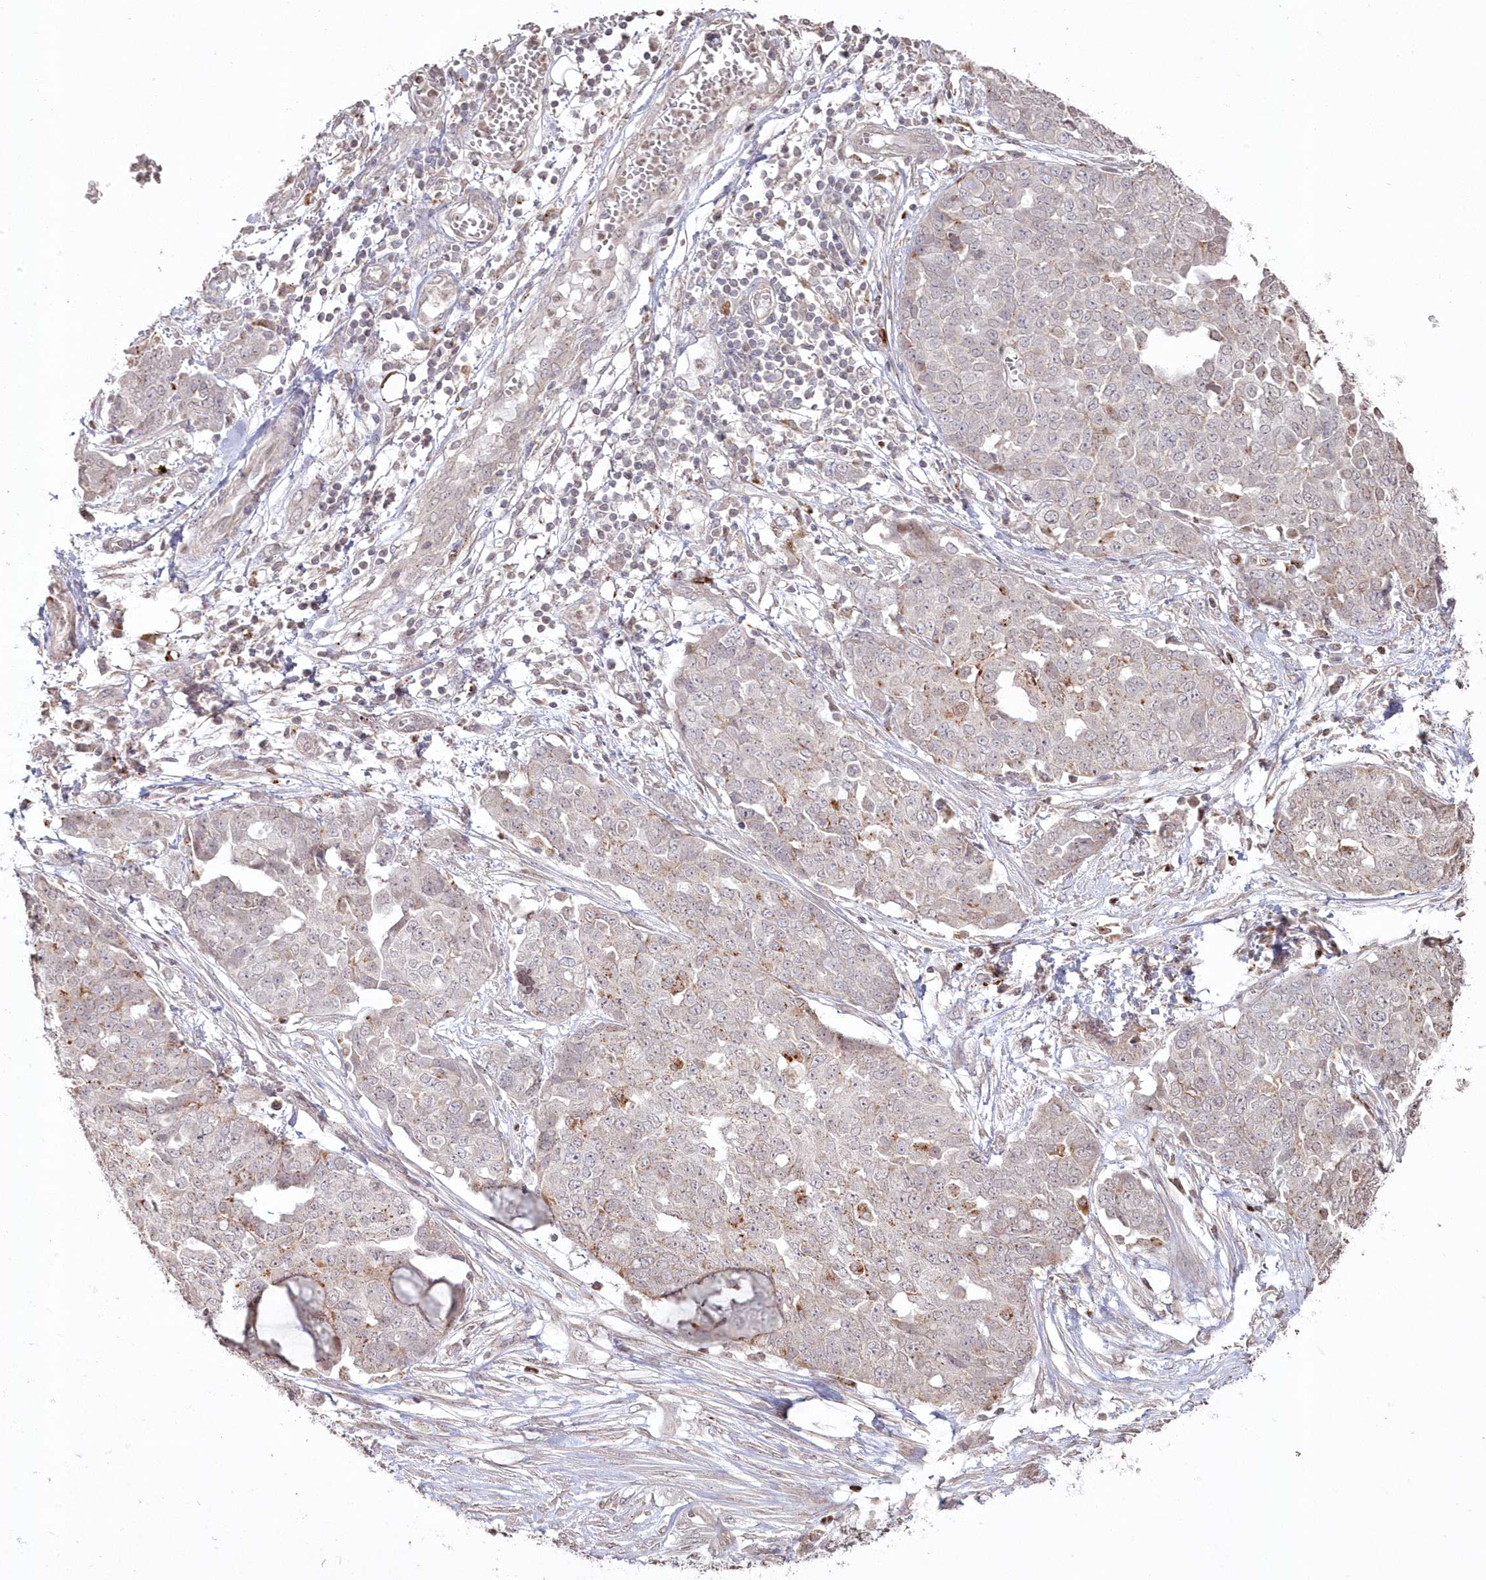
{"staining": {"intensity": "moderate", "quantity": "<25%", "location": "cytoplasmic/membranous"}, "tissue": "ovarian cancer", "cell_type": "Tumor cells", "image_type": "cancer", "snomed": [{"axis": "morphology", "description": "Cystadenocarcinoma, serous, NOS"}, {"axis": "topography", "description": "Soft tissue"}, {"axis": "topography", "description": "Ovary"}], "caption": "Protein positivity by immunohistochemistry (IHC) demonstrates moderate cytoplasmic/membranous expression in approximately <25% of tumor cells in ovarian serous cystadenocarcinoma.", "gene": "ARSB", "patient": {"sex": "female", "age": 57}}